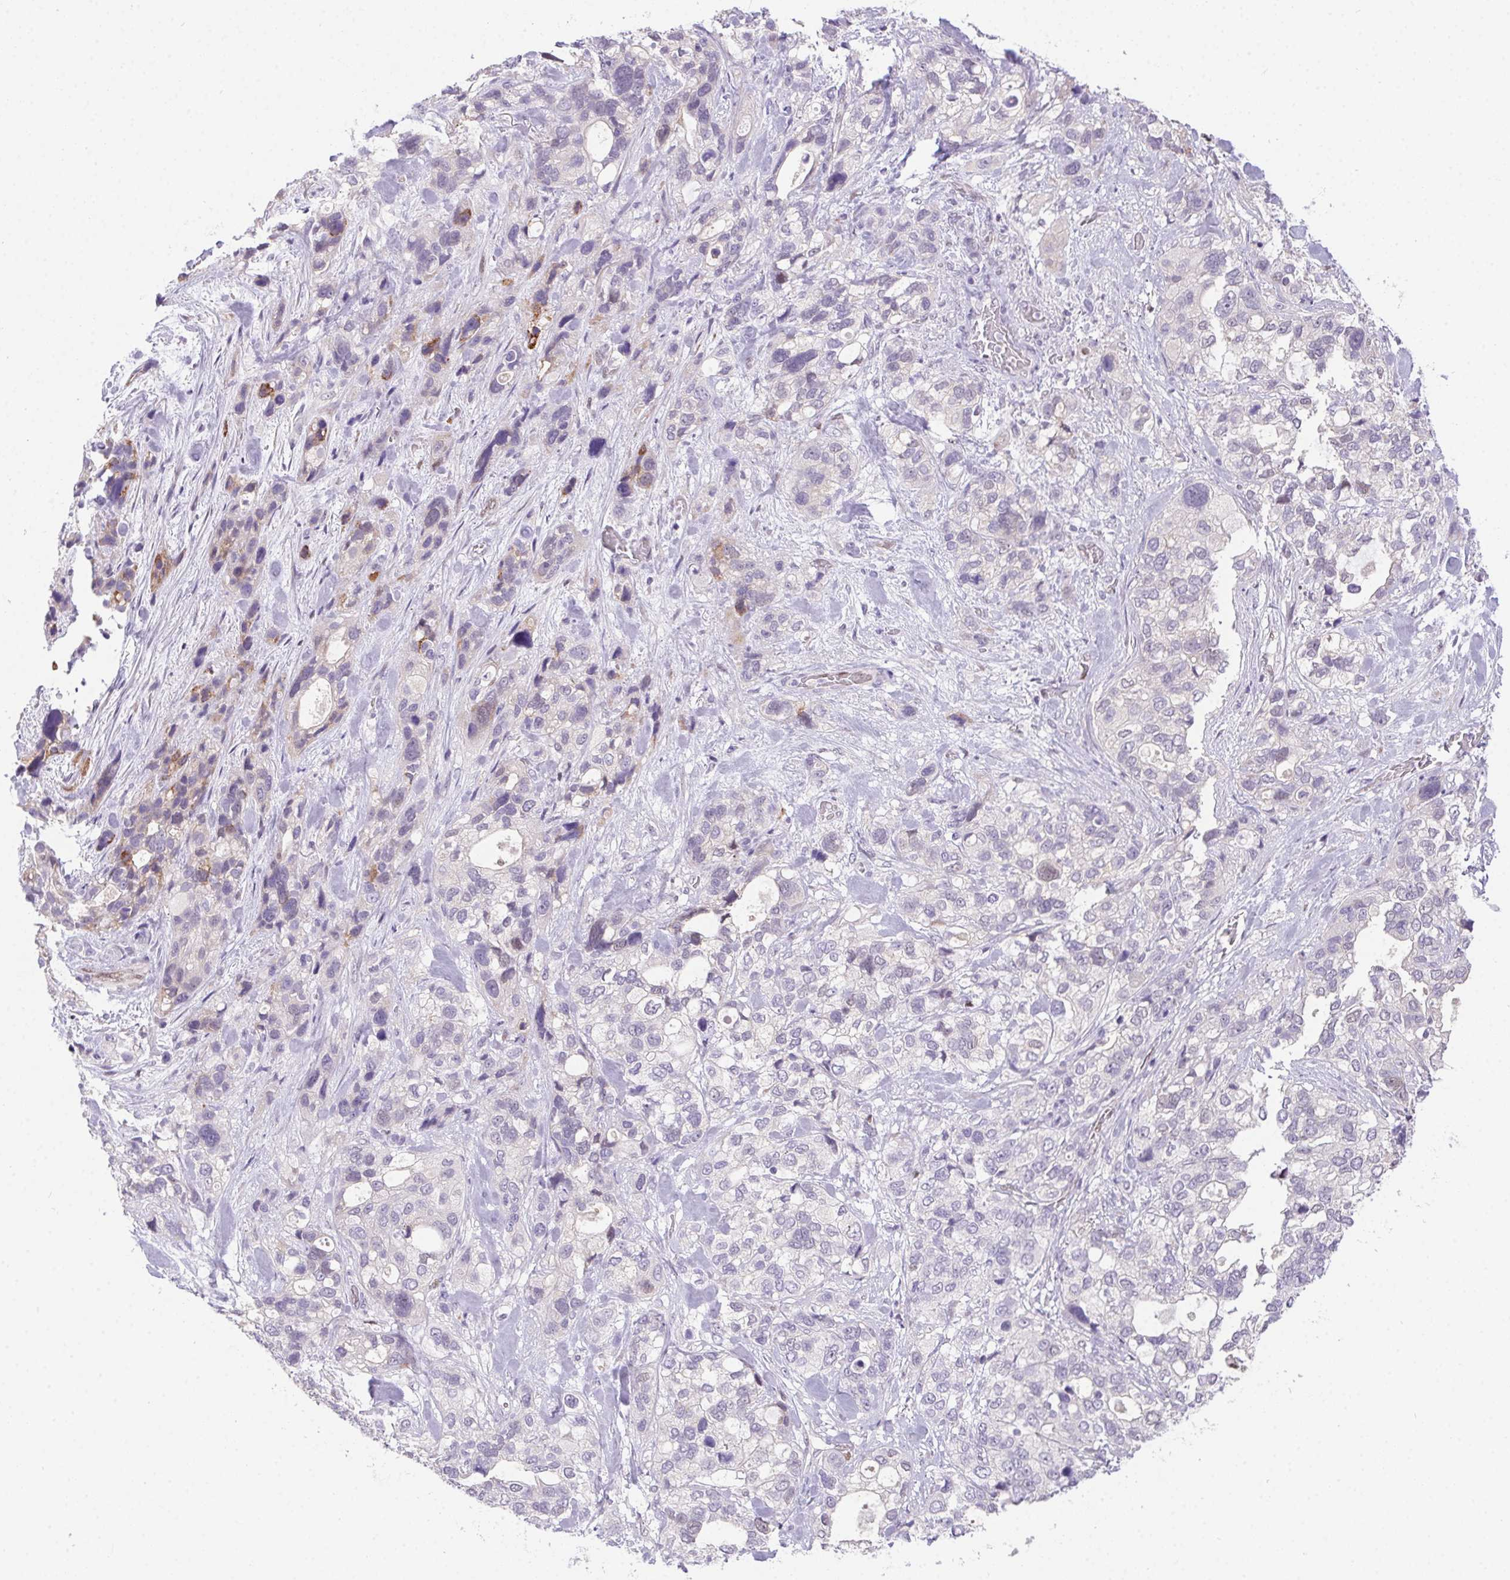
{"staining": {"intensity": "negative", "quantity": "none", "location": "none"}, "tissue": "stomach cancer", "cell_type": "Tumor cells", "image_type": "cancer", "snomed": [{"axis": "morphology", "description": "Adenocarcinoma, NOS"}, {"axis": "topography", "description": "Stomach, upper"}], "caption": "Image shows no significant protein staining in tumor cells of stomach cancer.", "gene": "SP9", "patient": {"sex": "female", "age": 81}}